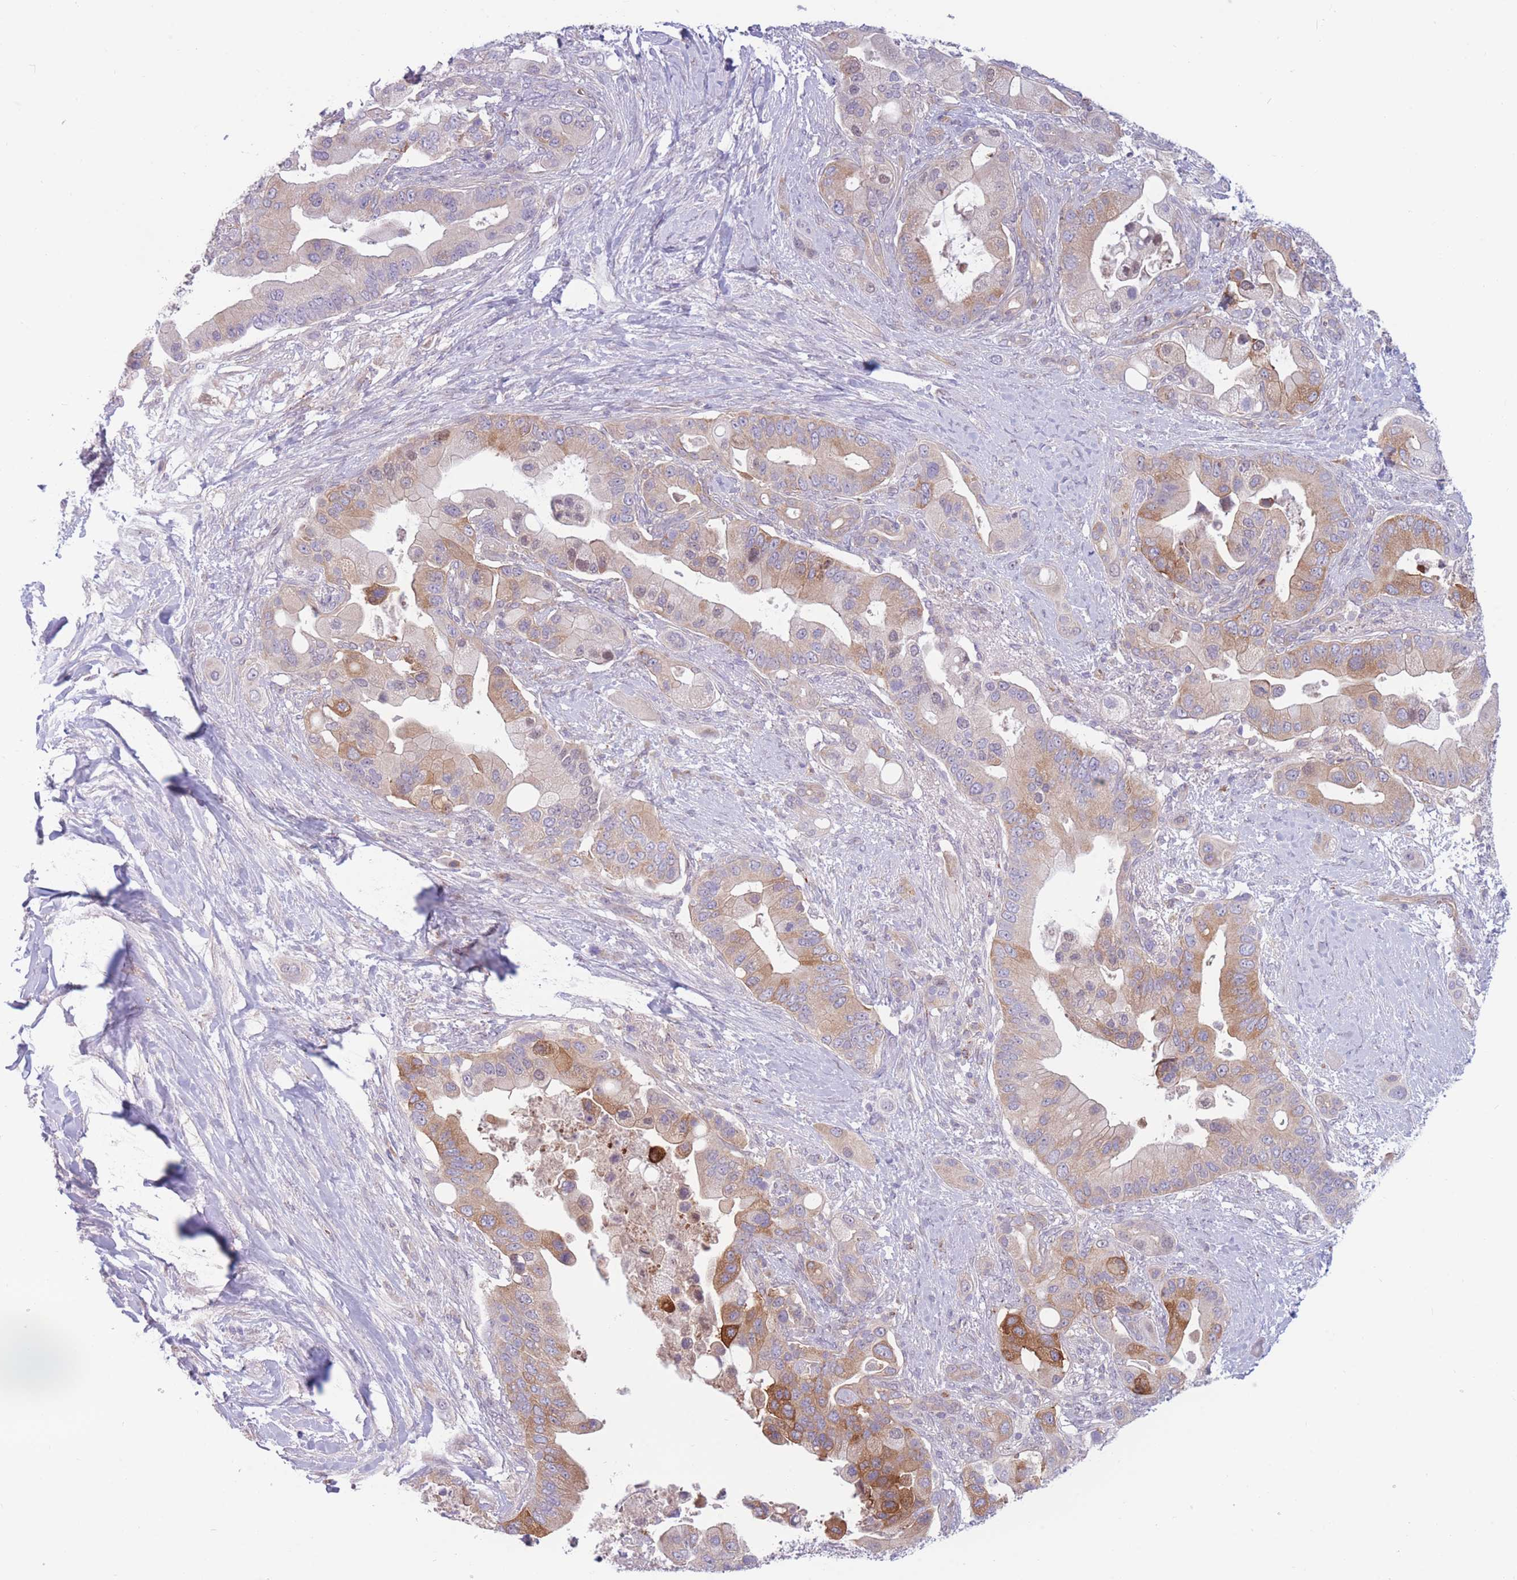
{"staining": {"intensity": "moderate", "quantity": "25%-75%", "location": "cytoplasmic/membranous"}, "tissue": "pancreatic cancer", "cell_type": "Tumor cells", "image_type": "cancer", "snomed": [{"axis": "morphology", "description": "Adenocarcinoma, NOS"}, {"axis": "topography", "description": "Pancreas"}], "caption": "There is medium levels of moderate cytoplasmic/membranous expression in tumor cells of pancreatic cancer, as demonstrated by immunohistochemical staining (brown color).", "gene": "PDE4A", "patient": {"sex": "male", "age": 57}}